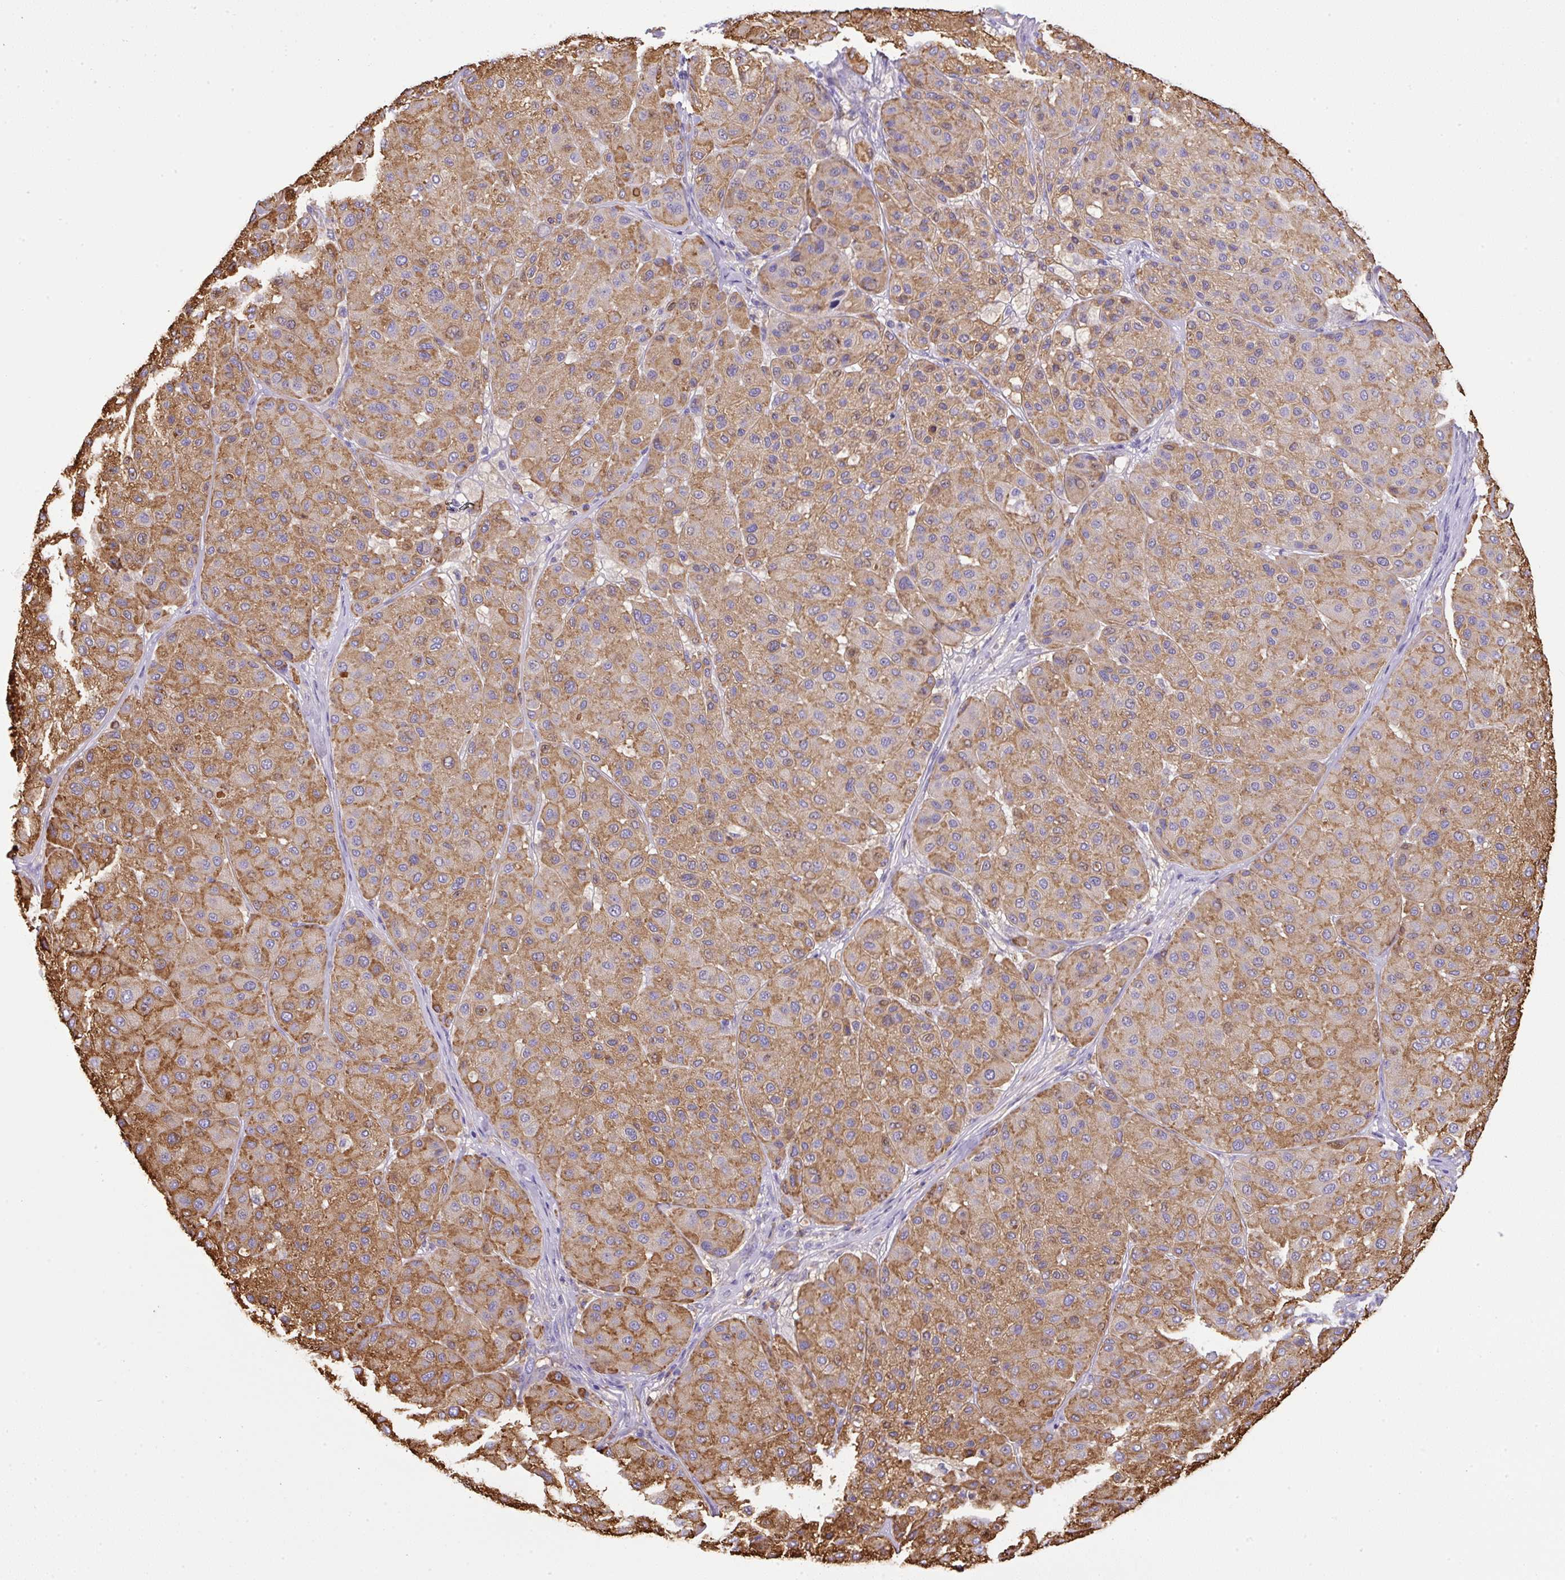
{"staining": {"intensity": "moderate", "quantity": "25%-75%", "location": "cytoplasmic/membranous"}, "tissue": "melanoma", "cell_type": "Tumor cells", "image_type": "cancer", "snomed": [{"axis": "morphology", "description": "Malignant melanoma, Metastatic site"}, {"axis": "topography", "description": "Smooth muscle"}], "caption": "Malignant melanoma (metastatic site) stained with a protein marker shows moderate staining in tumor cells.", "gene": "MAGEB5", "patient": {"sex": "male", "age": 41}}